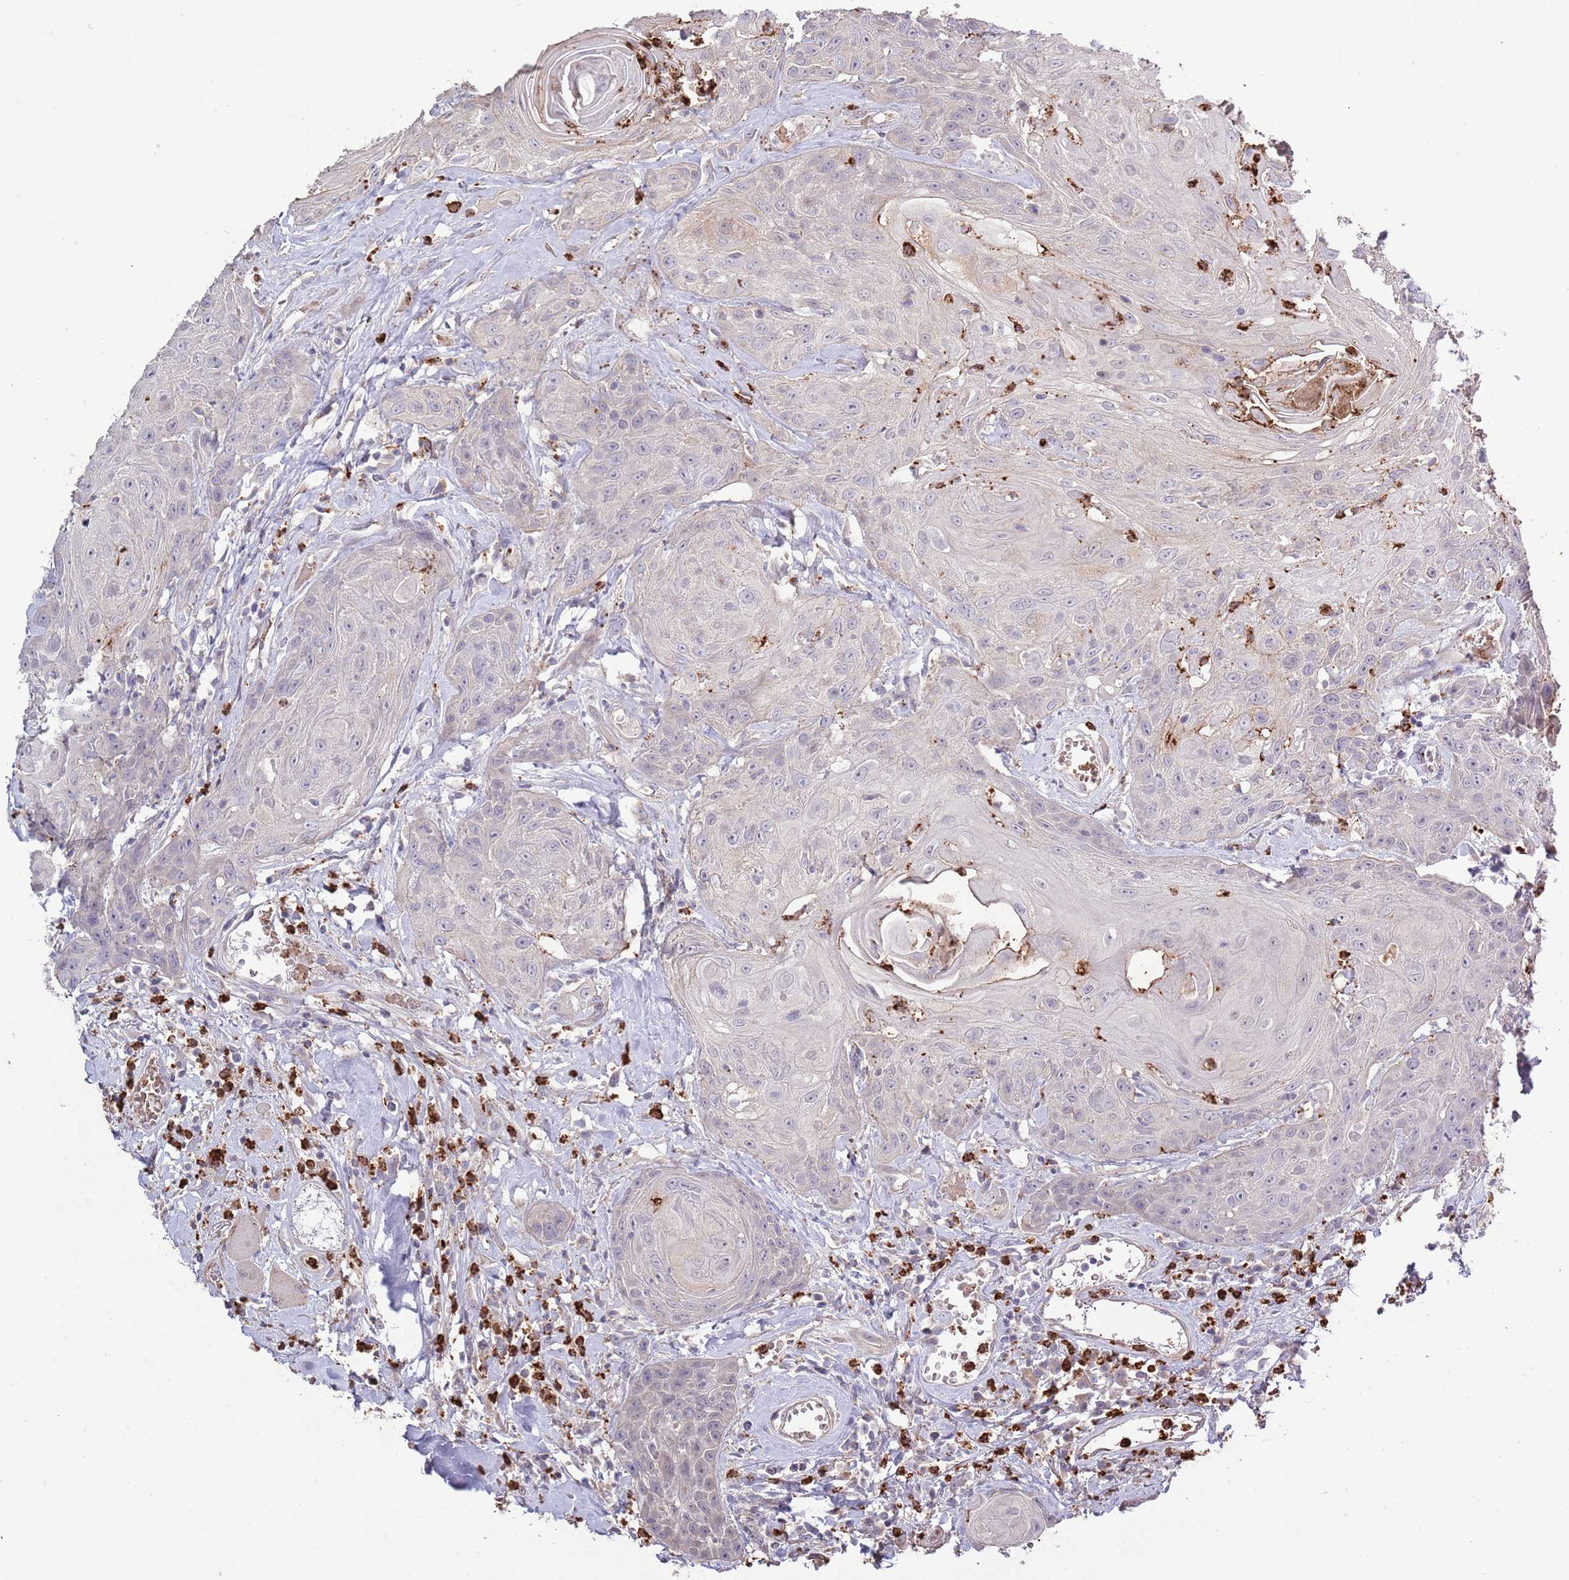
{"staining": {"intensity": "negative", "quantity": "none", "location": "none"}, "tissue": "head and neck cancer", "cell_type": "Tumor cells", "image_type": "cancer", "snomed": [{"axis": "morphology", "description": "Squamous cell carcinoma, NOS"}, {"axis": "topography", "description": "Head-Neck"}], "caption": "Protein analysis of head and neck cancer exhibits no significant positivity in tumor cells.", "gene": "P2RY13", "patient": {"sex": "female", "age": 59}}